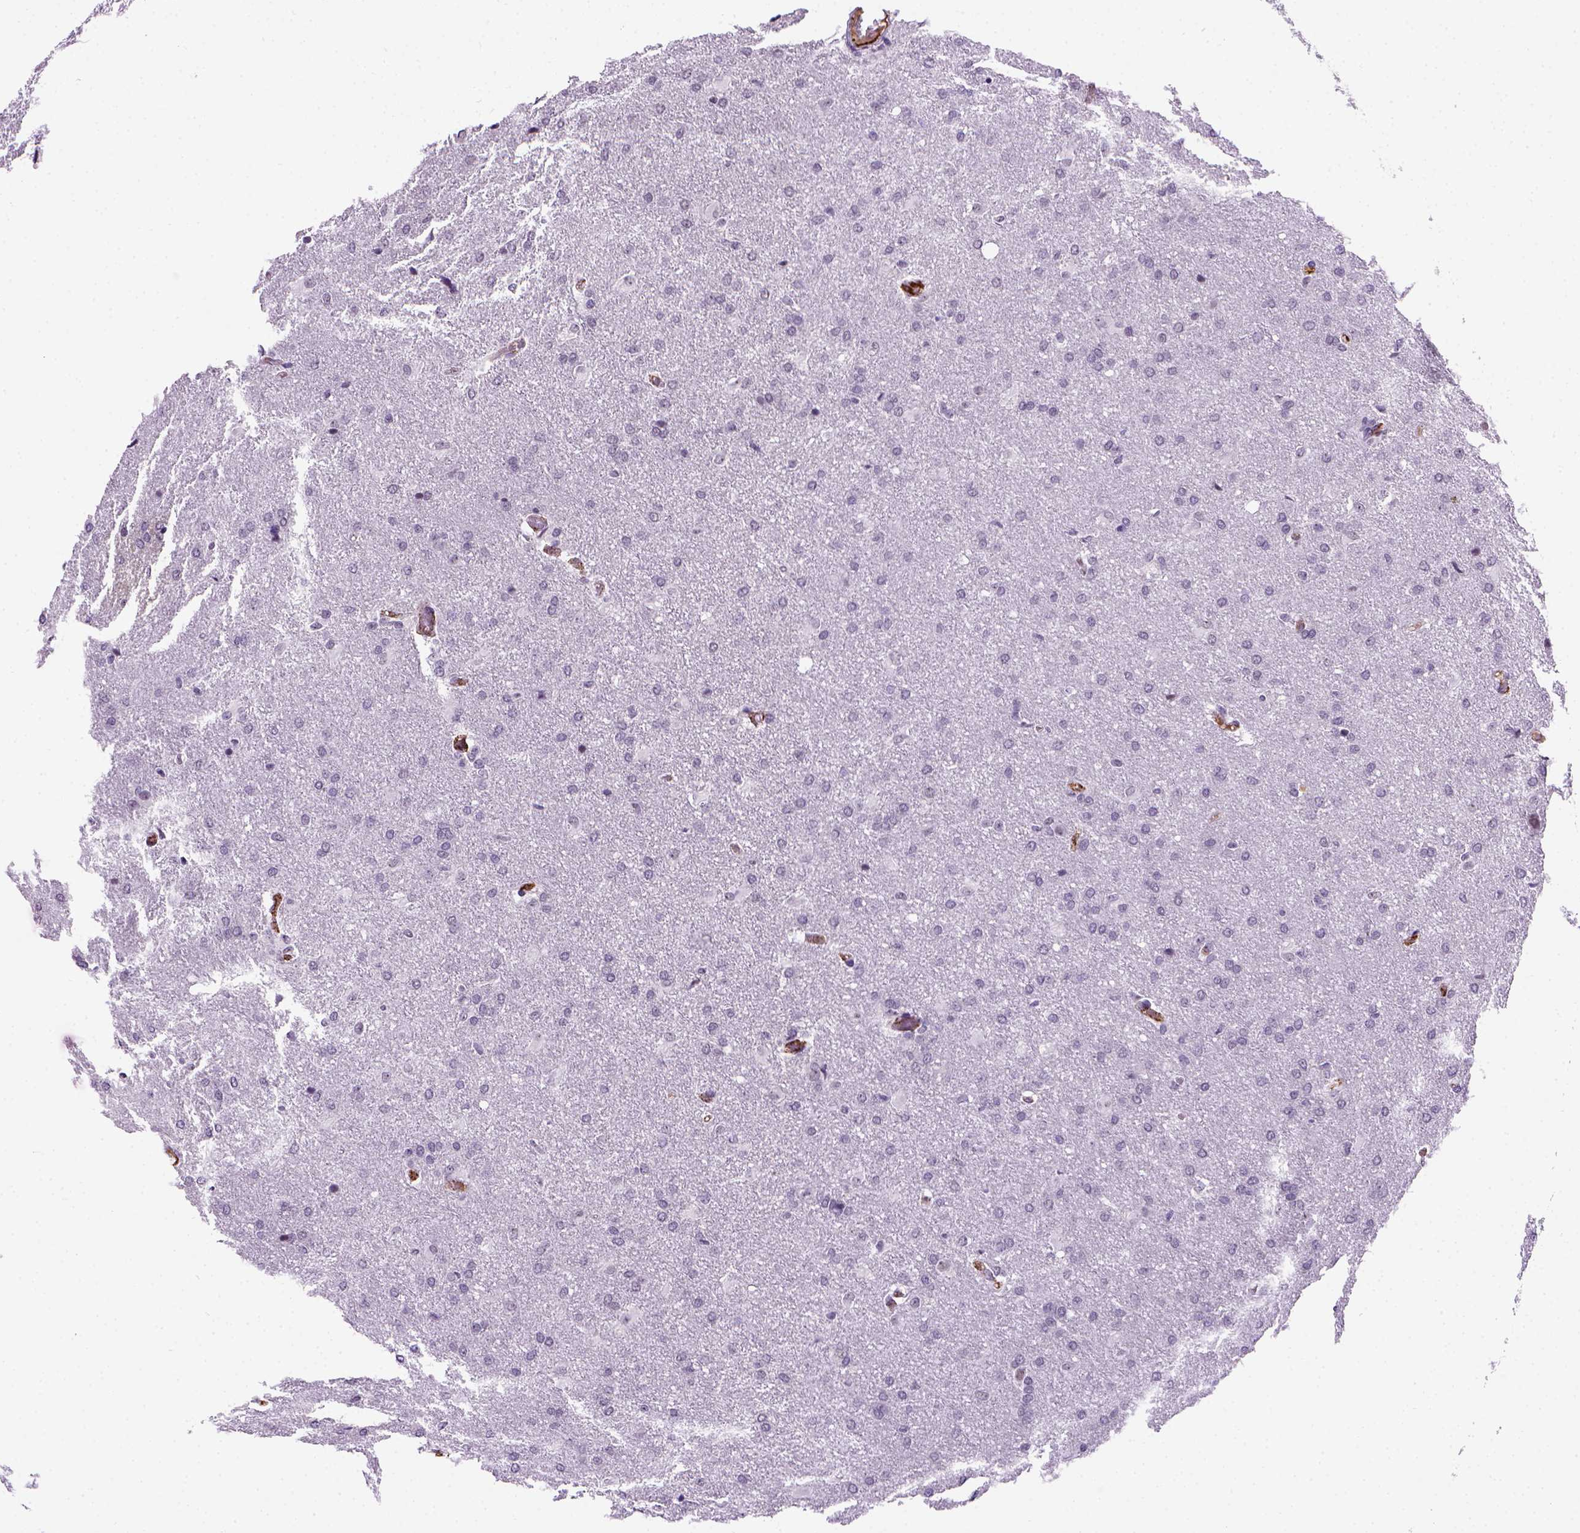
{"staining": {"intensity": "negative", "quantity": "none", "location": "none"}, "tissue": "glioma", "cell_type": "Tumor cells", "image_type": "cancer", "snomed": [{"axis": "morphology", "description": "Glioma, malignant, High grade"}, {"axis": "topography", "description": "Brain"}], "caption": "Immunohistochemistry histopathology image of glioma stained for a protein (brown), which demonstrates no positivity in tumor cells.", "gene": "VWF", "patient": {"sex": "male", "age": 68}}